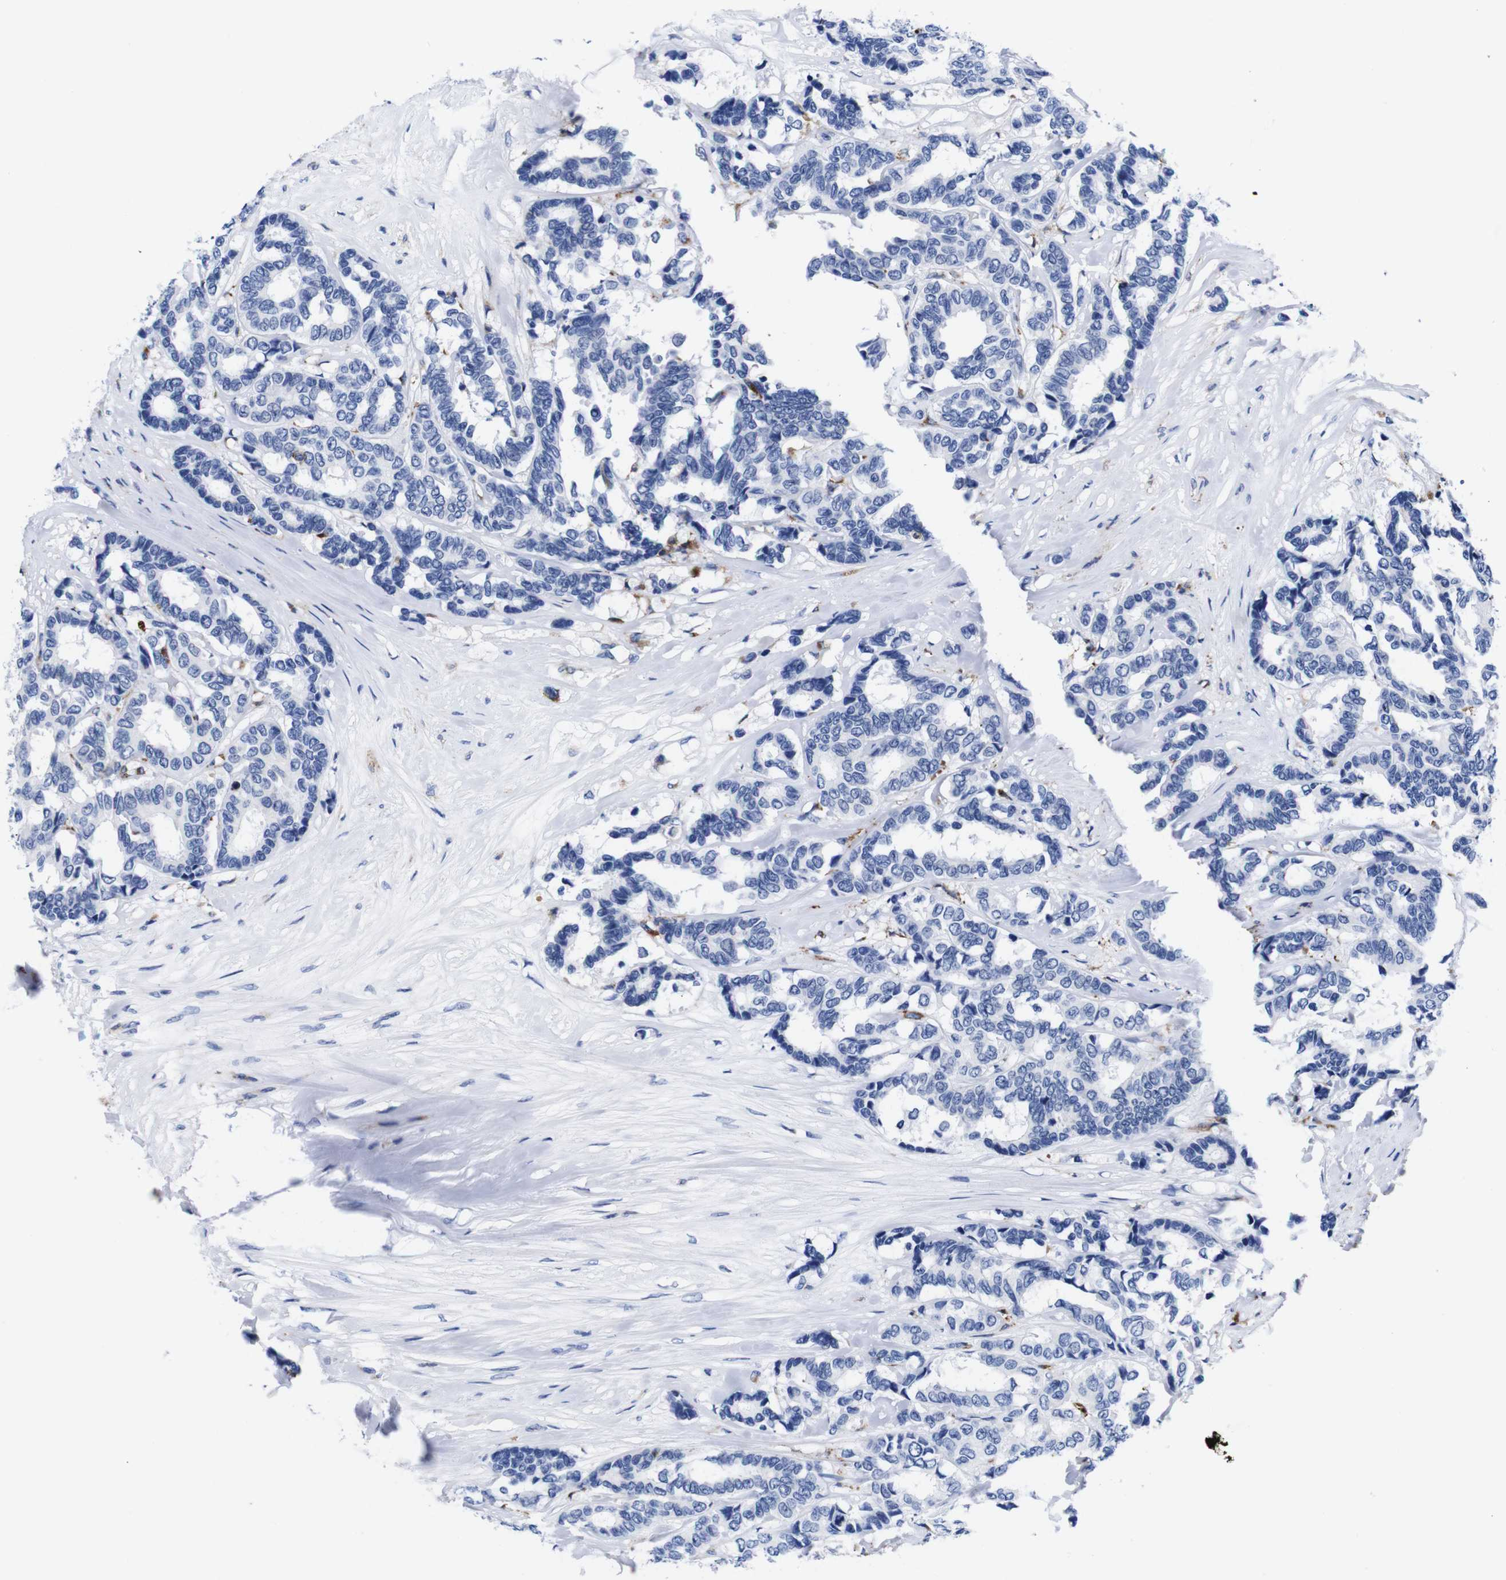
{"staining": {"intensity": "negative", "quantity": "none", "location": "none"}, "tissue": "breast cancer", "cell_type": "Tumor cells", "image_type": "cancer", "snomed": [{"axis": "morphology", "description": "Duct carcinoma"}, {"axis": "topography", "description": "Breast"}], "caption": "A histopathology image of infiltrating ductal carcinoma (breast) stained for a protein demonstrates no brown staining in tumor cells.", "gene": "HLA-DMB", "patient": {"sex": "female", "age": 87}}